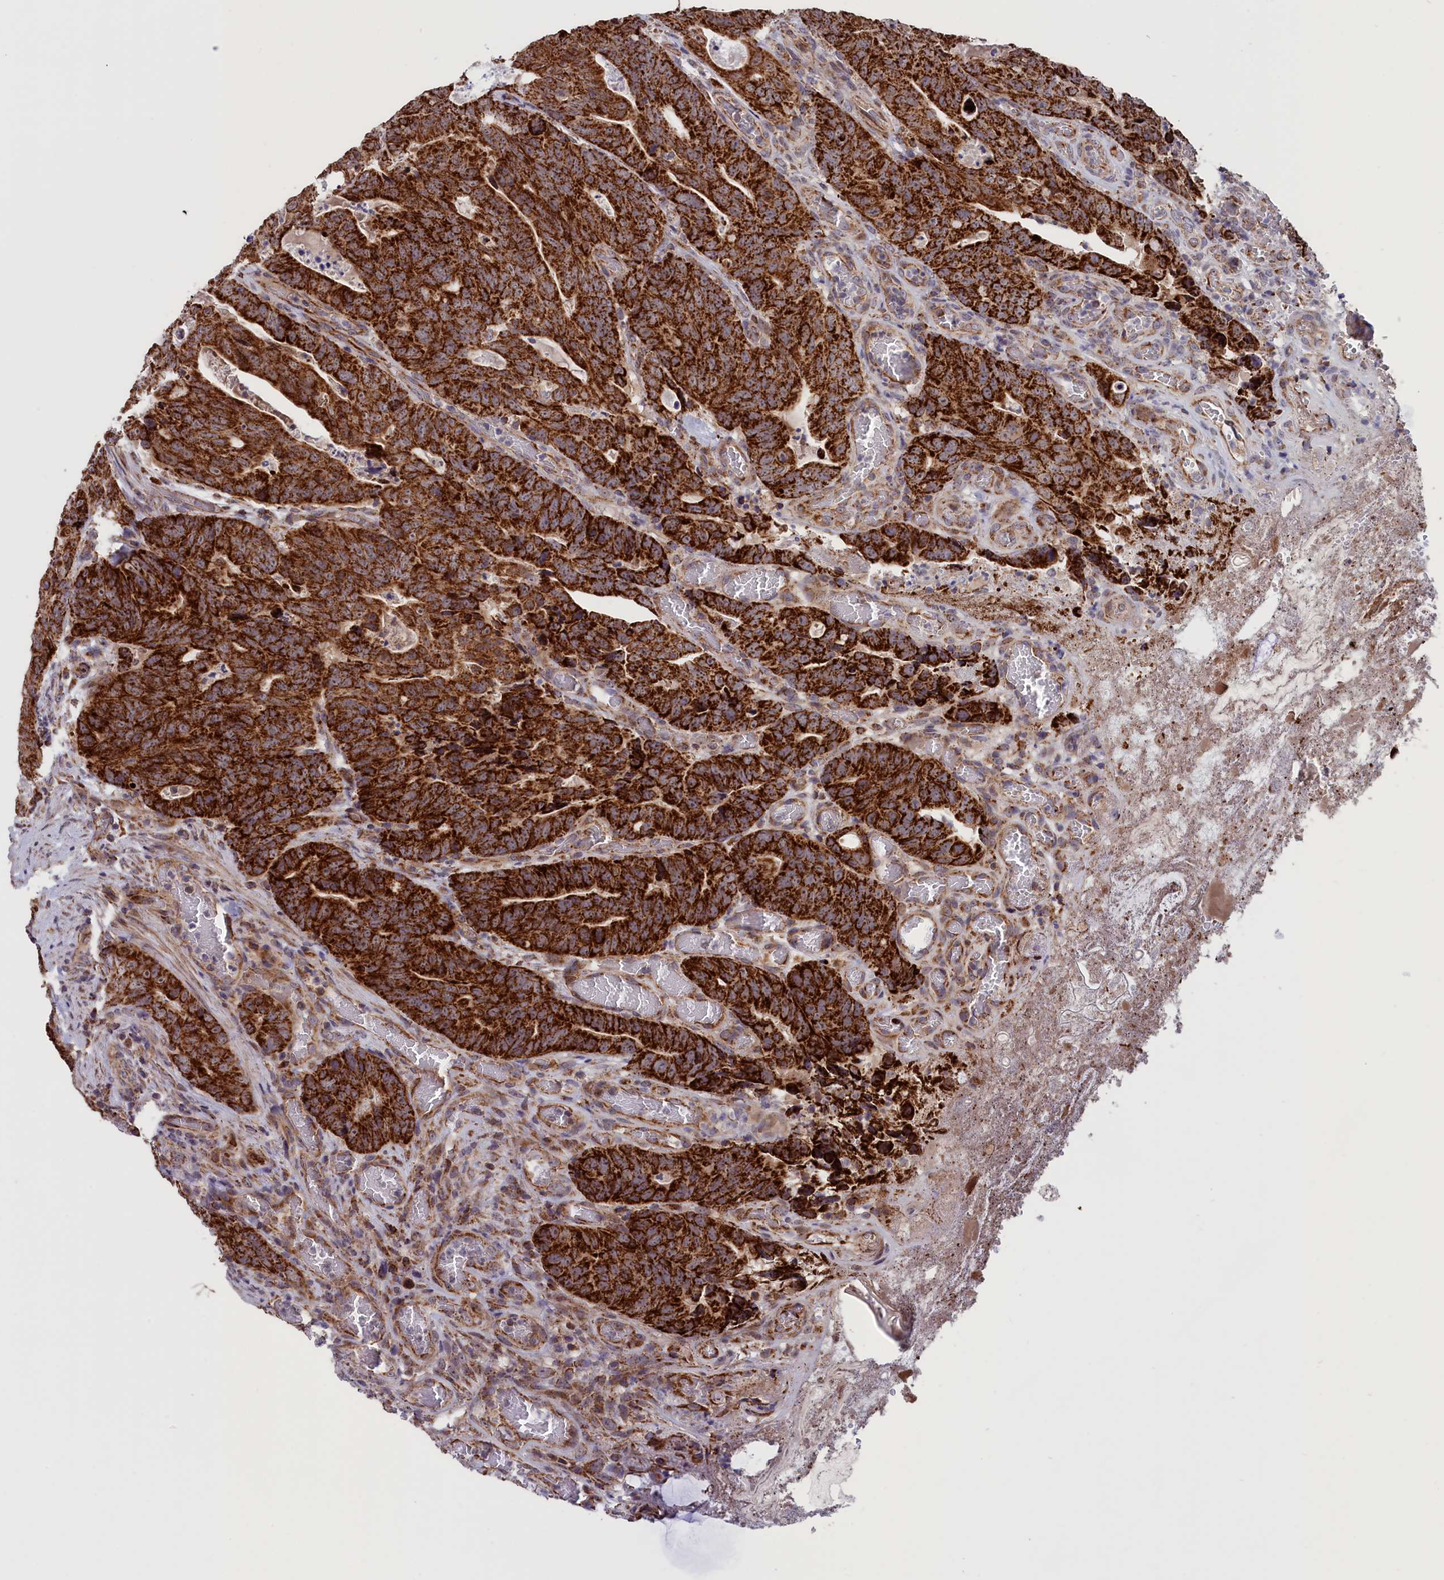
{"staining": {"intensity": "strong", "quantity": ">75%", "location": "cytoplasmic/membranous"}, "tissue": "colorectal cancer", "cell_type": "Tumor cells", "image_type": "cancer", "snomed": [{"axis": "morphology", "description": "Adenocarcinoma, NOS"}, {"axis": "topography", "description": "Colon"}], "caption": "Strong cytoplasmic/membranous protein positivity is appreciated in approximately >75% of tumor cells in adenocarcinoma (colorectal).", "gene": "TIMM44", "patient": {"sex": "female", "age": 82}}